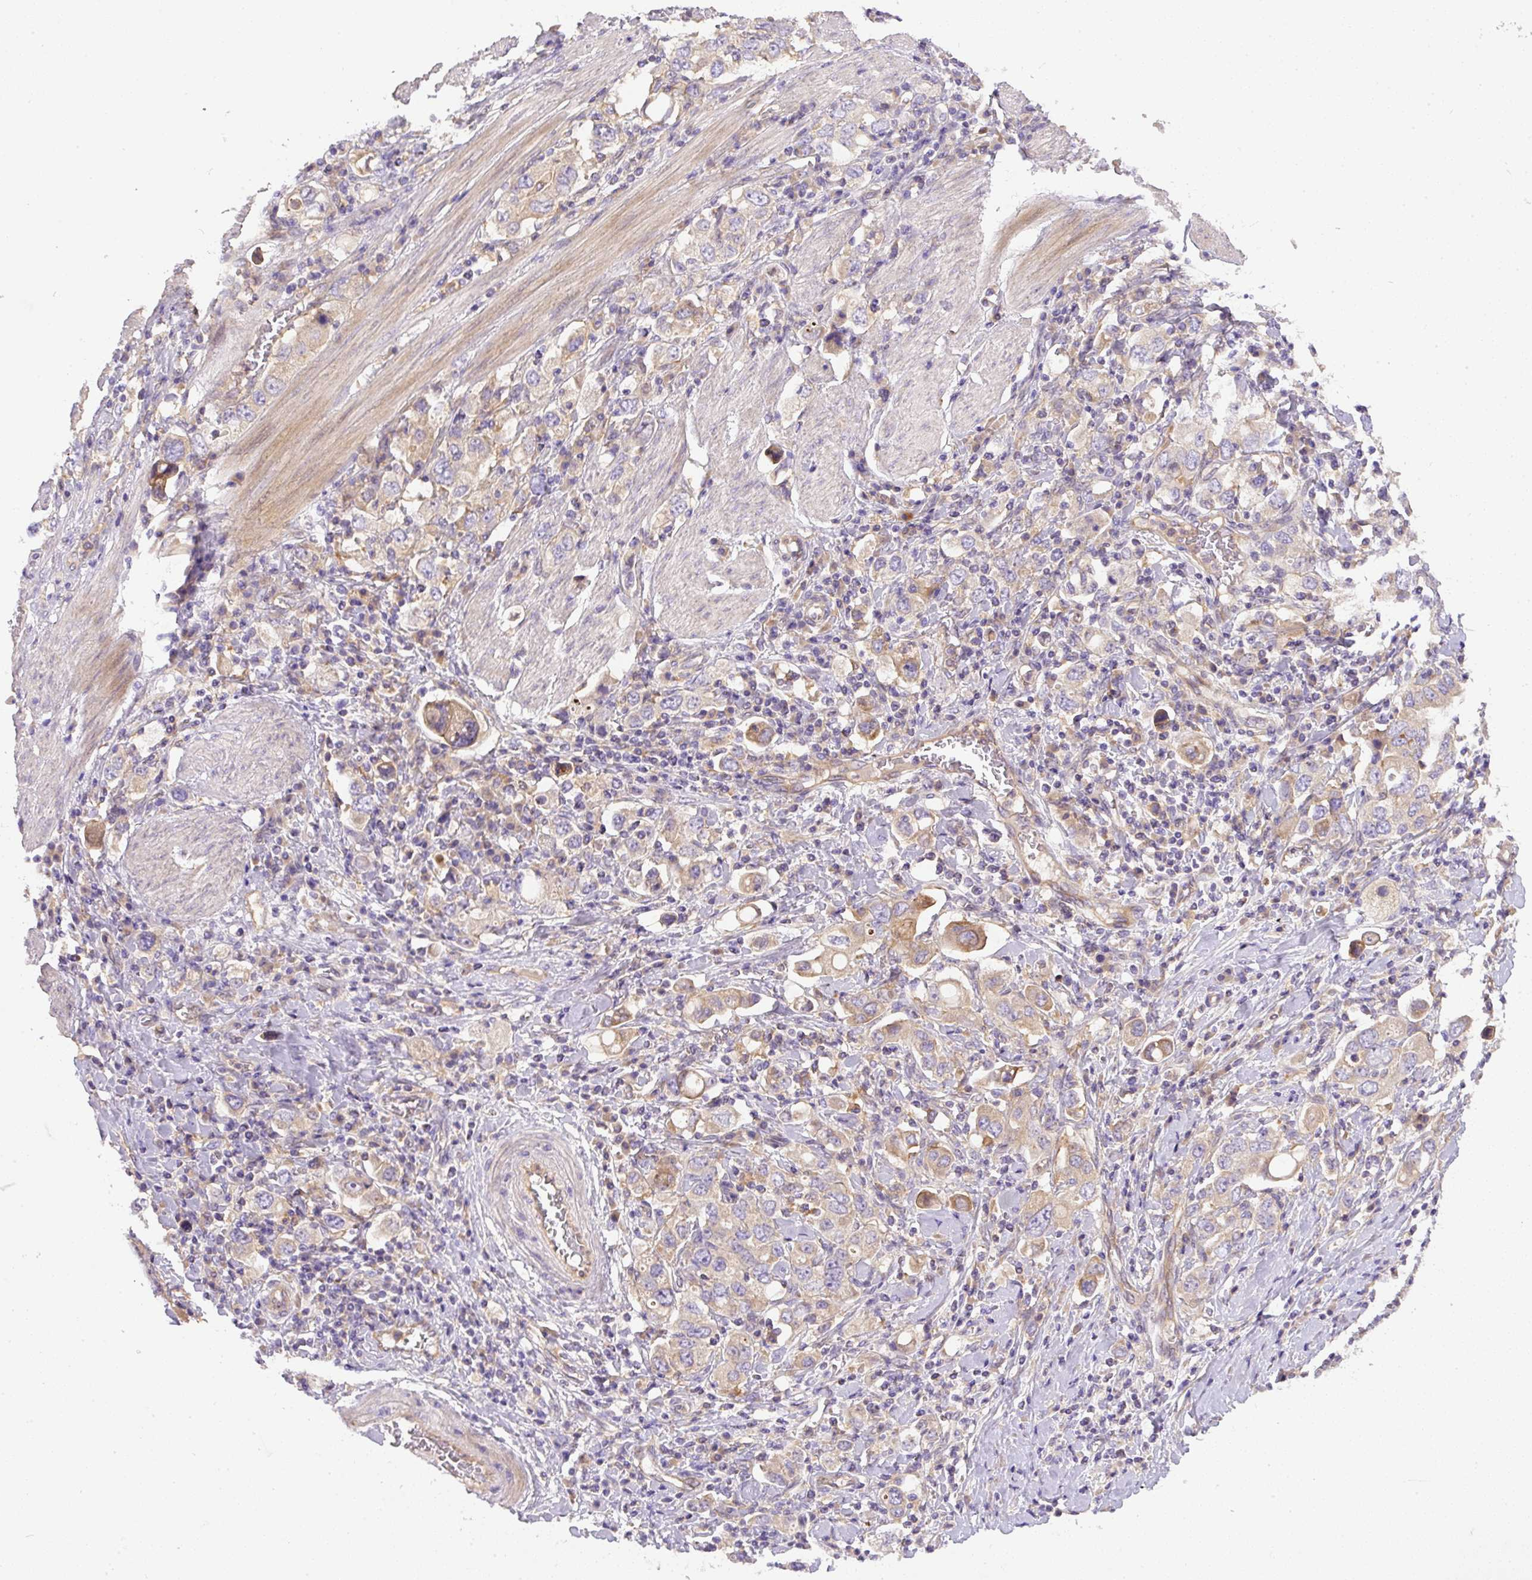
{"staining": {"intensity": "moderate", "quantity": ">75%", "location": "cytoplasmic/membranous"}, "tissue": "stomach cancer", "cell_type": "Tumor cells", "image_type": "cancer", "snomed": [{"axis": "morphology", "description": "Adenocarcinoma, NOS"}, {"axis": "topography", "description": "Stomach, upper"}], "caption": "High-power microscopy captured an immunohistochemistry (IHC) histopathology image of stomach cancer (adenocarcinoma), revealing moderate cytoplasmic/membranous expression in approximately >75% of tumor cells.", "gene": "DAPK1", "patient": {"sex": "male", "age": 62}}